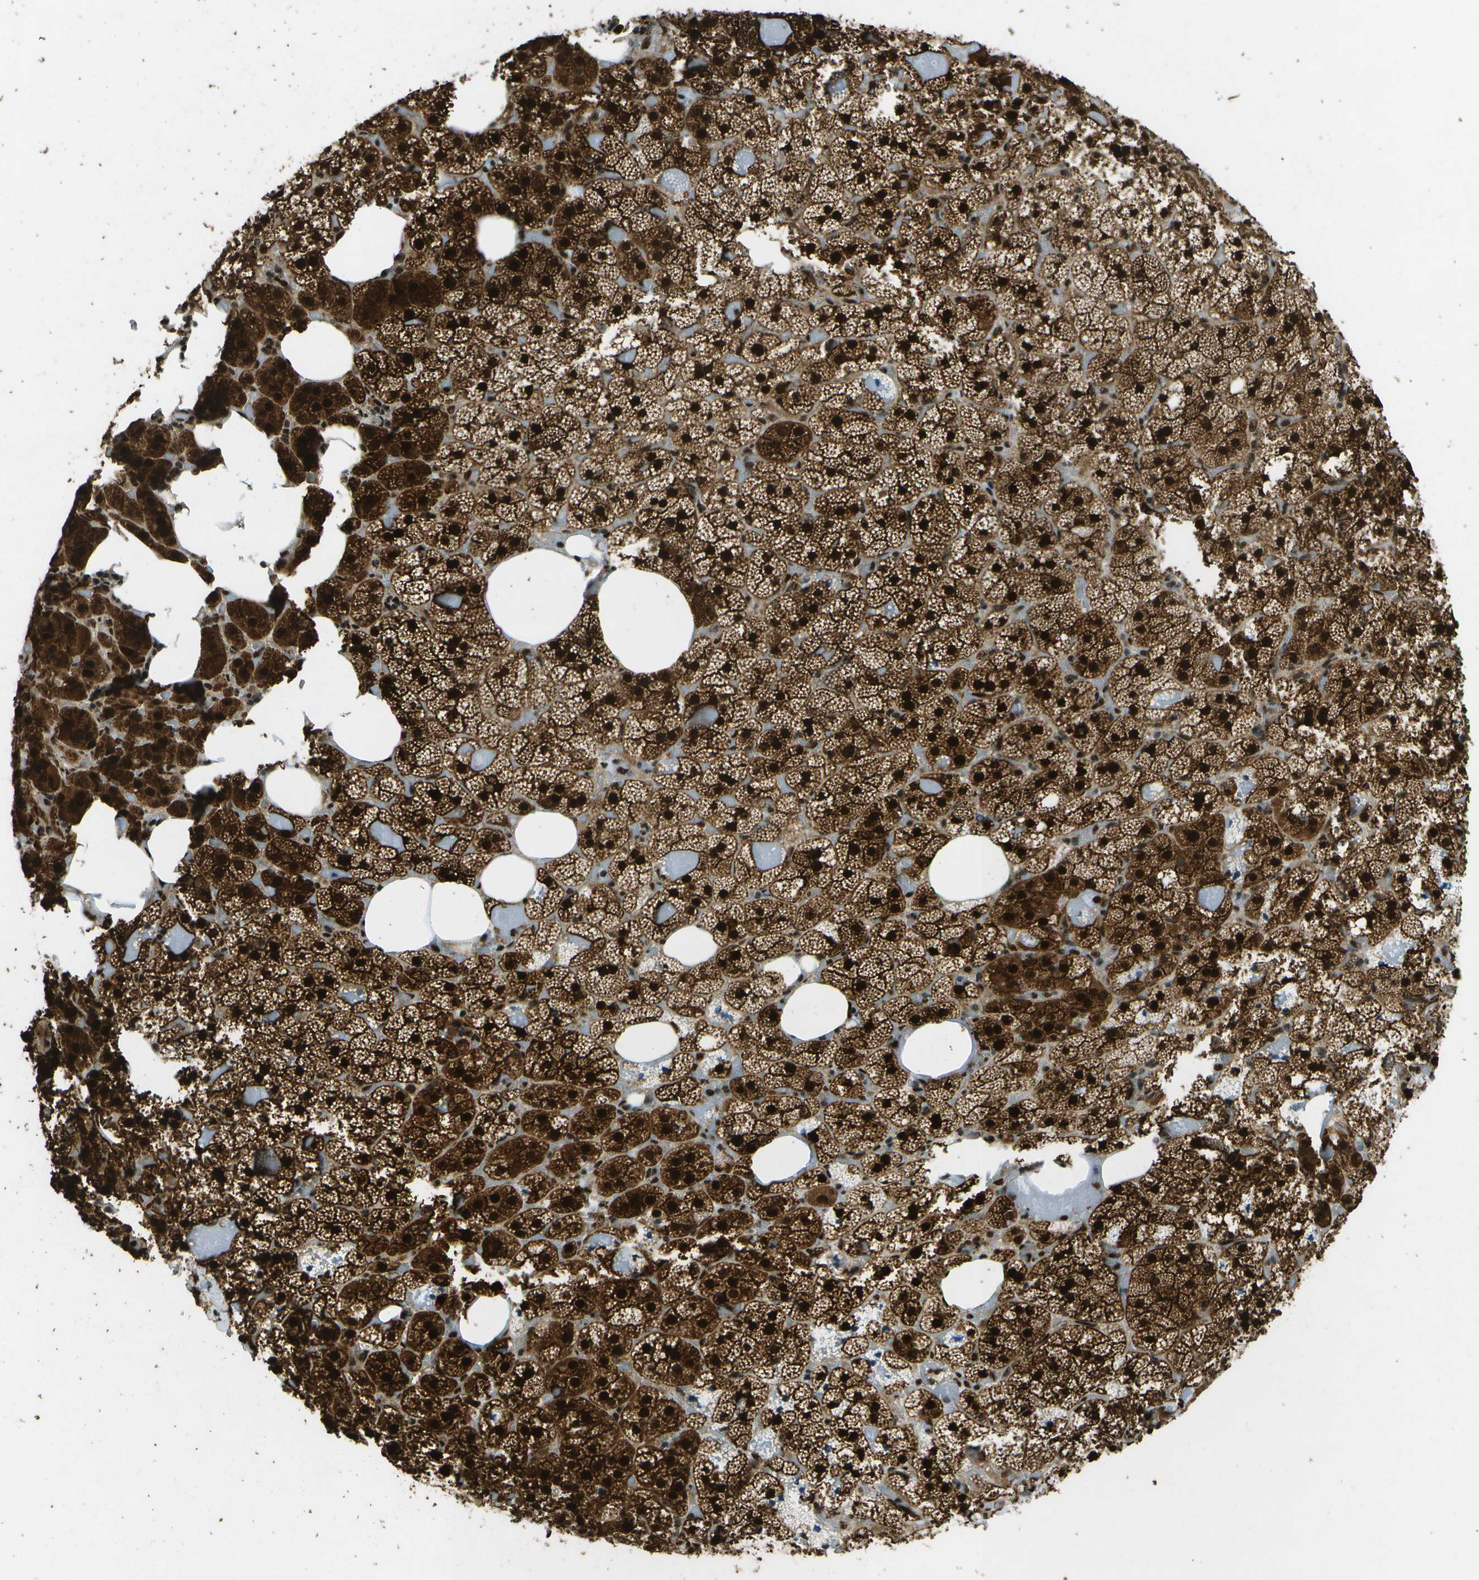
{"staining": {"intensity": "strong", "quantity": ">75%", "location": "cytoplasmic/membranous,nuclear"}, "tissue": "adrenal gland", "cell_type": "Glandular cells", "image_type": "normal", "snomed": [{"axis": "morphology", "description": "Normal tissue, NOS"}, {"axis": "topography", "description": "Adrenal gland"}], "caption": "Adrenal gland stained with immunohistochemistry (IHC) shows strong cytoplasmic/membranous,nuclear staining in about >75% of glandular cells. The staining is performed using DAB (3,3'-diaminobenzidine) brown chromogen to label protein expression. The nuclei are counter-stained blue using hematoxylin.", "gene": "GANC", "patient": {"sex": "female", "age": 59}}